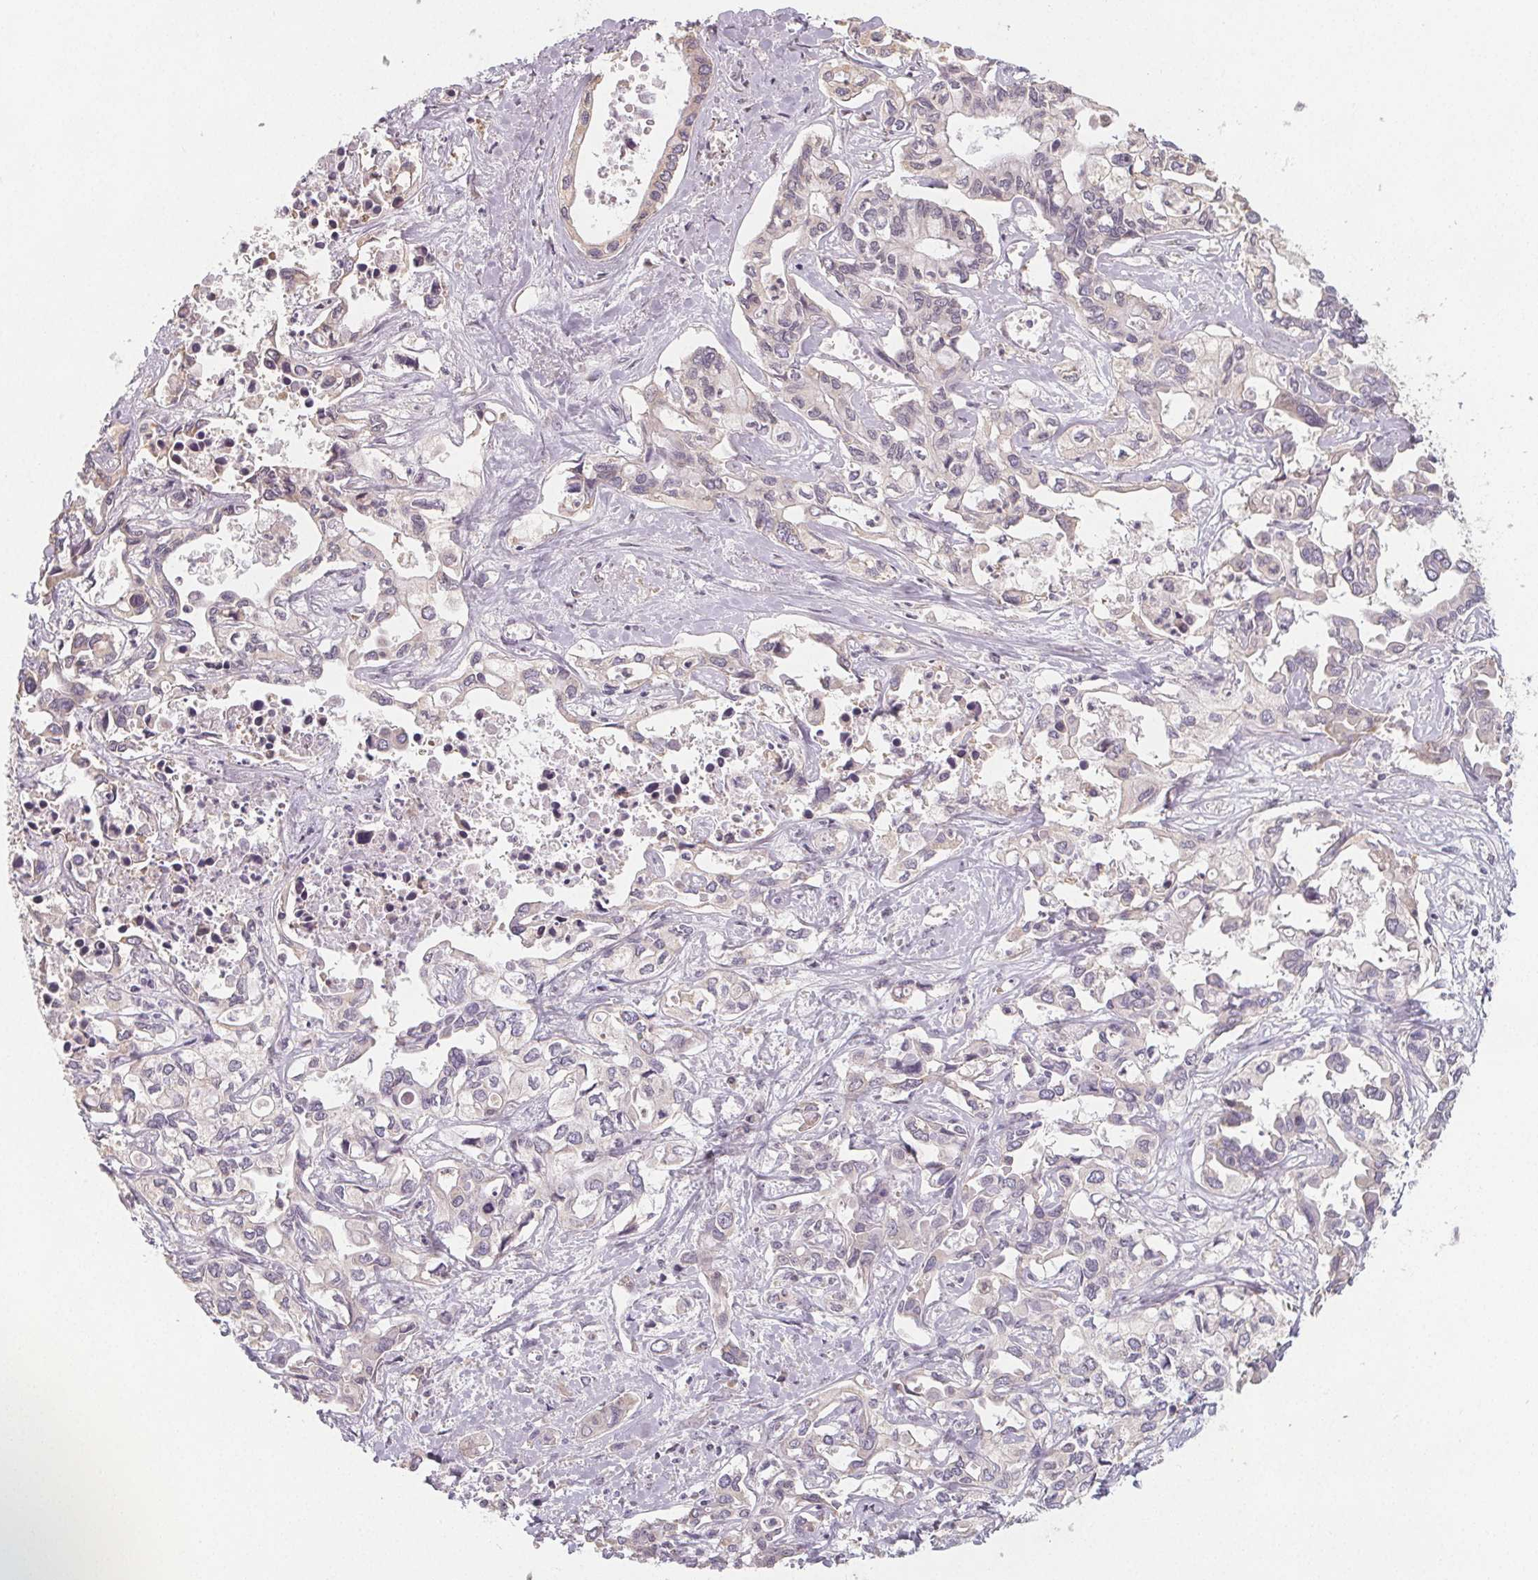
{"staining": {"intensity": "negative", "quantity": "none", "location": "none"}, "tissue": "liver cancer", "cell_type": "Tumor cells", "image_type": "cancer", "snomed": [{"axis": "morphology", "description": "Cholangiocarcinoma"}, {"axis": "topography", "description": "Liver"}], "caption": "Tumor cells are negative for protein expression in human cholangiocarcinoma (liver).", "gene": "SLC26A2", "patient": {"sex": "female", "age": 64}}